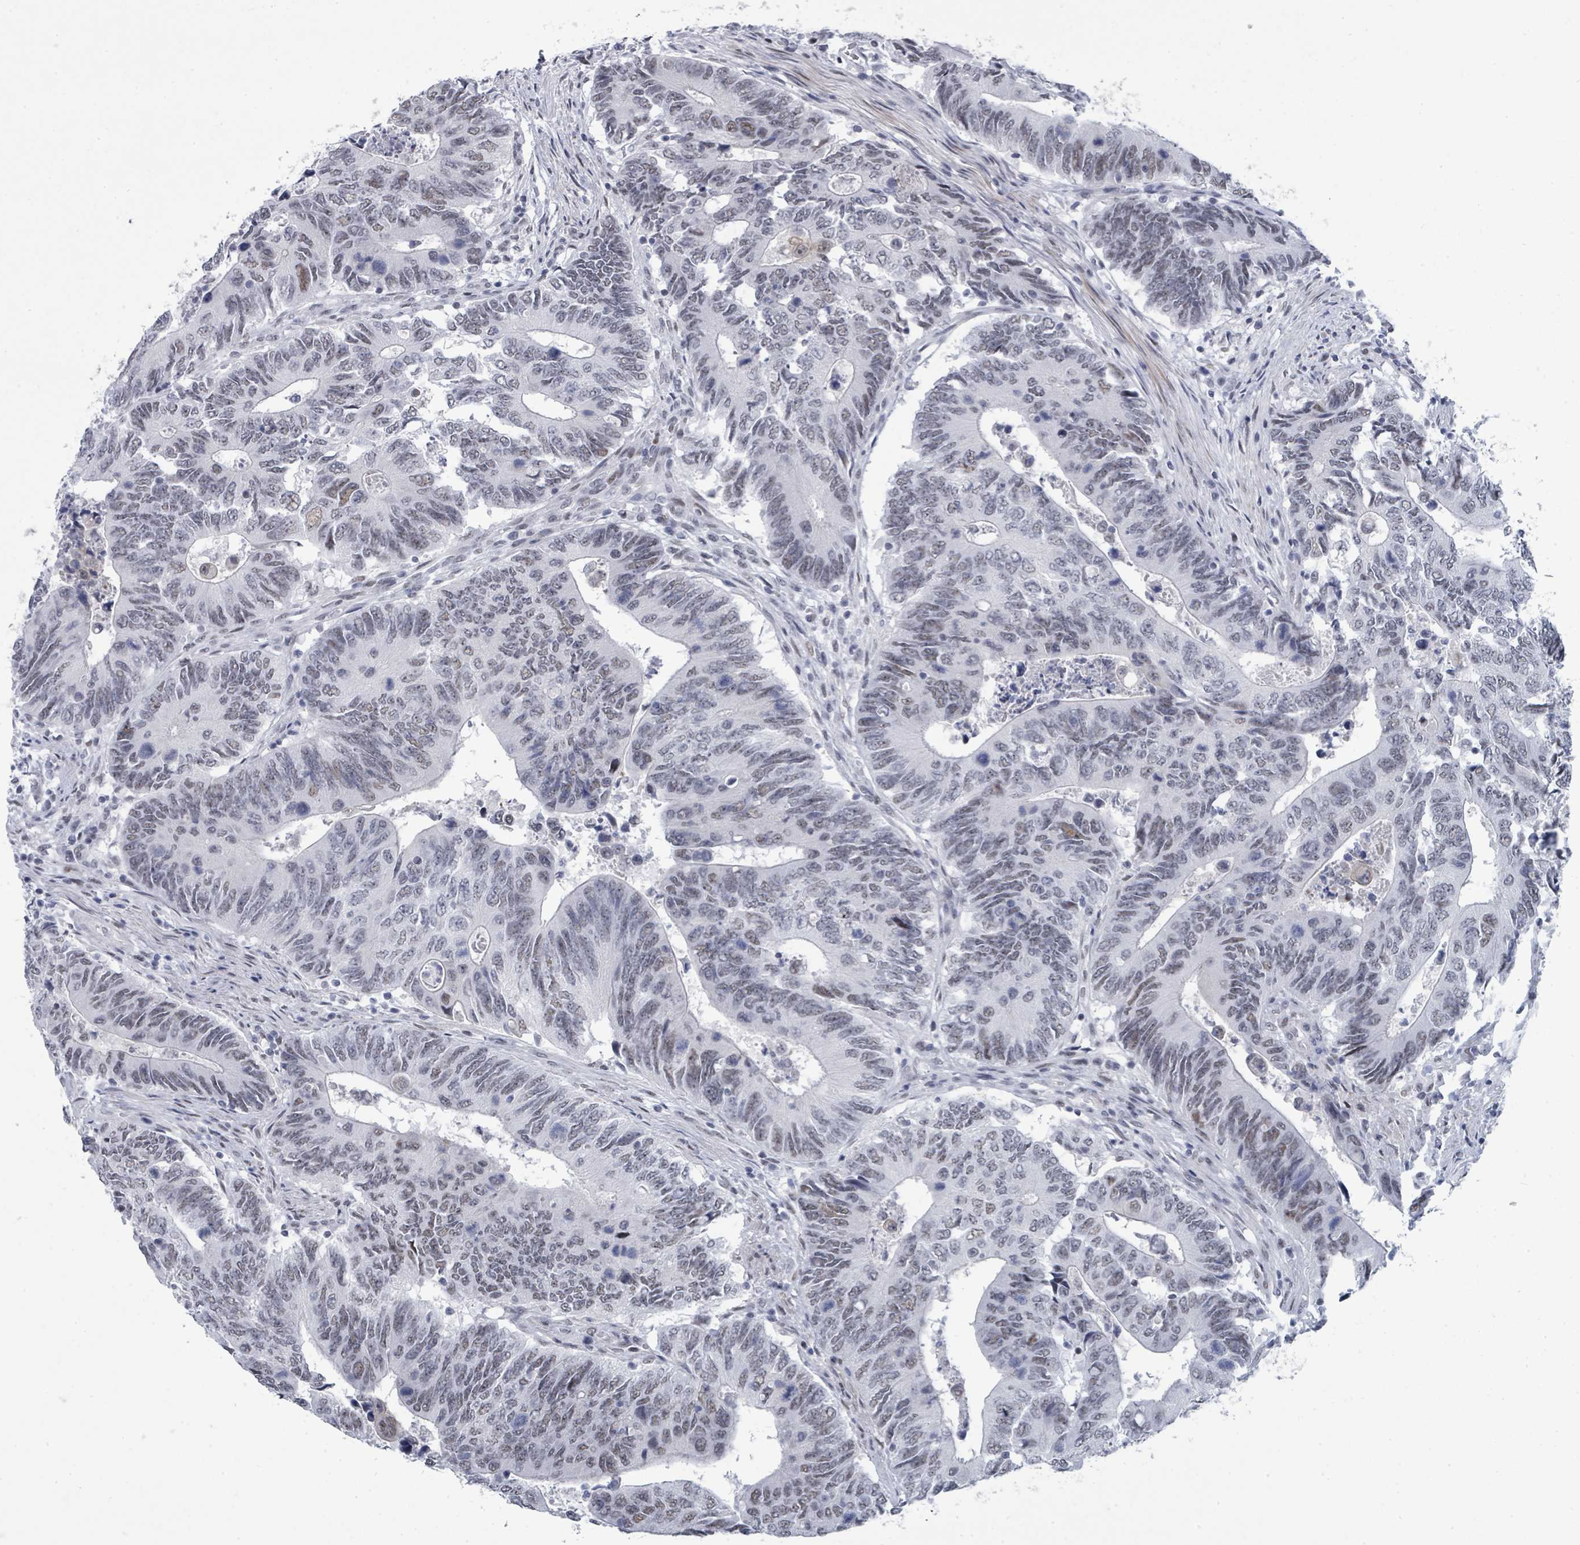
{"staining": {"intensity": "weak", "quantity": "25%-75%", "location": "nuclear"}, "tissue": "colorectal cancer", "cell_type": "Tumor cells", "image_type": "cancer", "snomed": [{"axis": "morphology", "description": "Adenocarcinoma, NOS"}, {"axis": "topography", "description": "Colon"}], "caption": "Immunohistochemical staining of colorectal cancer exhibits weak nuclear protein expression in about 25%-75% of tumor cells. Immunohistochemistry (ihc) stains the protein in brown and the nuclei are stained blue.", "gene": "CT45A5", "patient": {"sex": "male", "age": 87}}